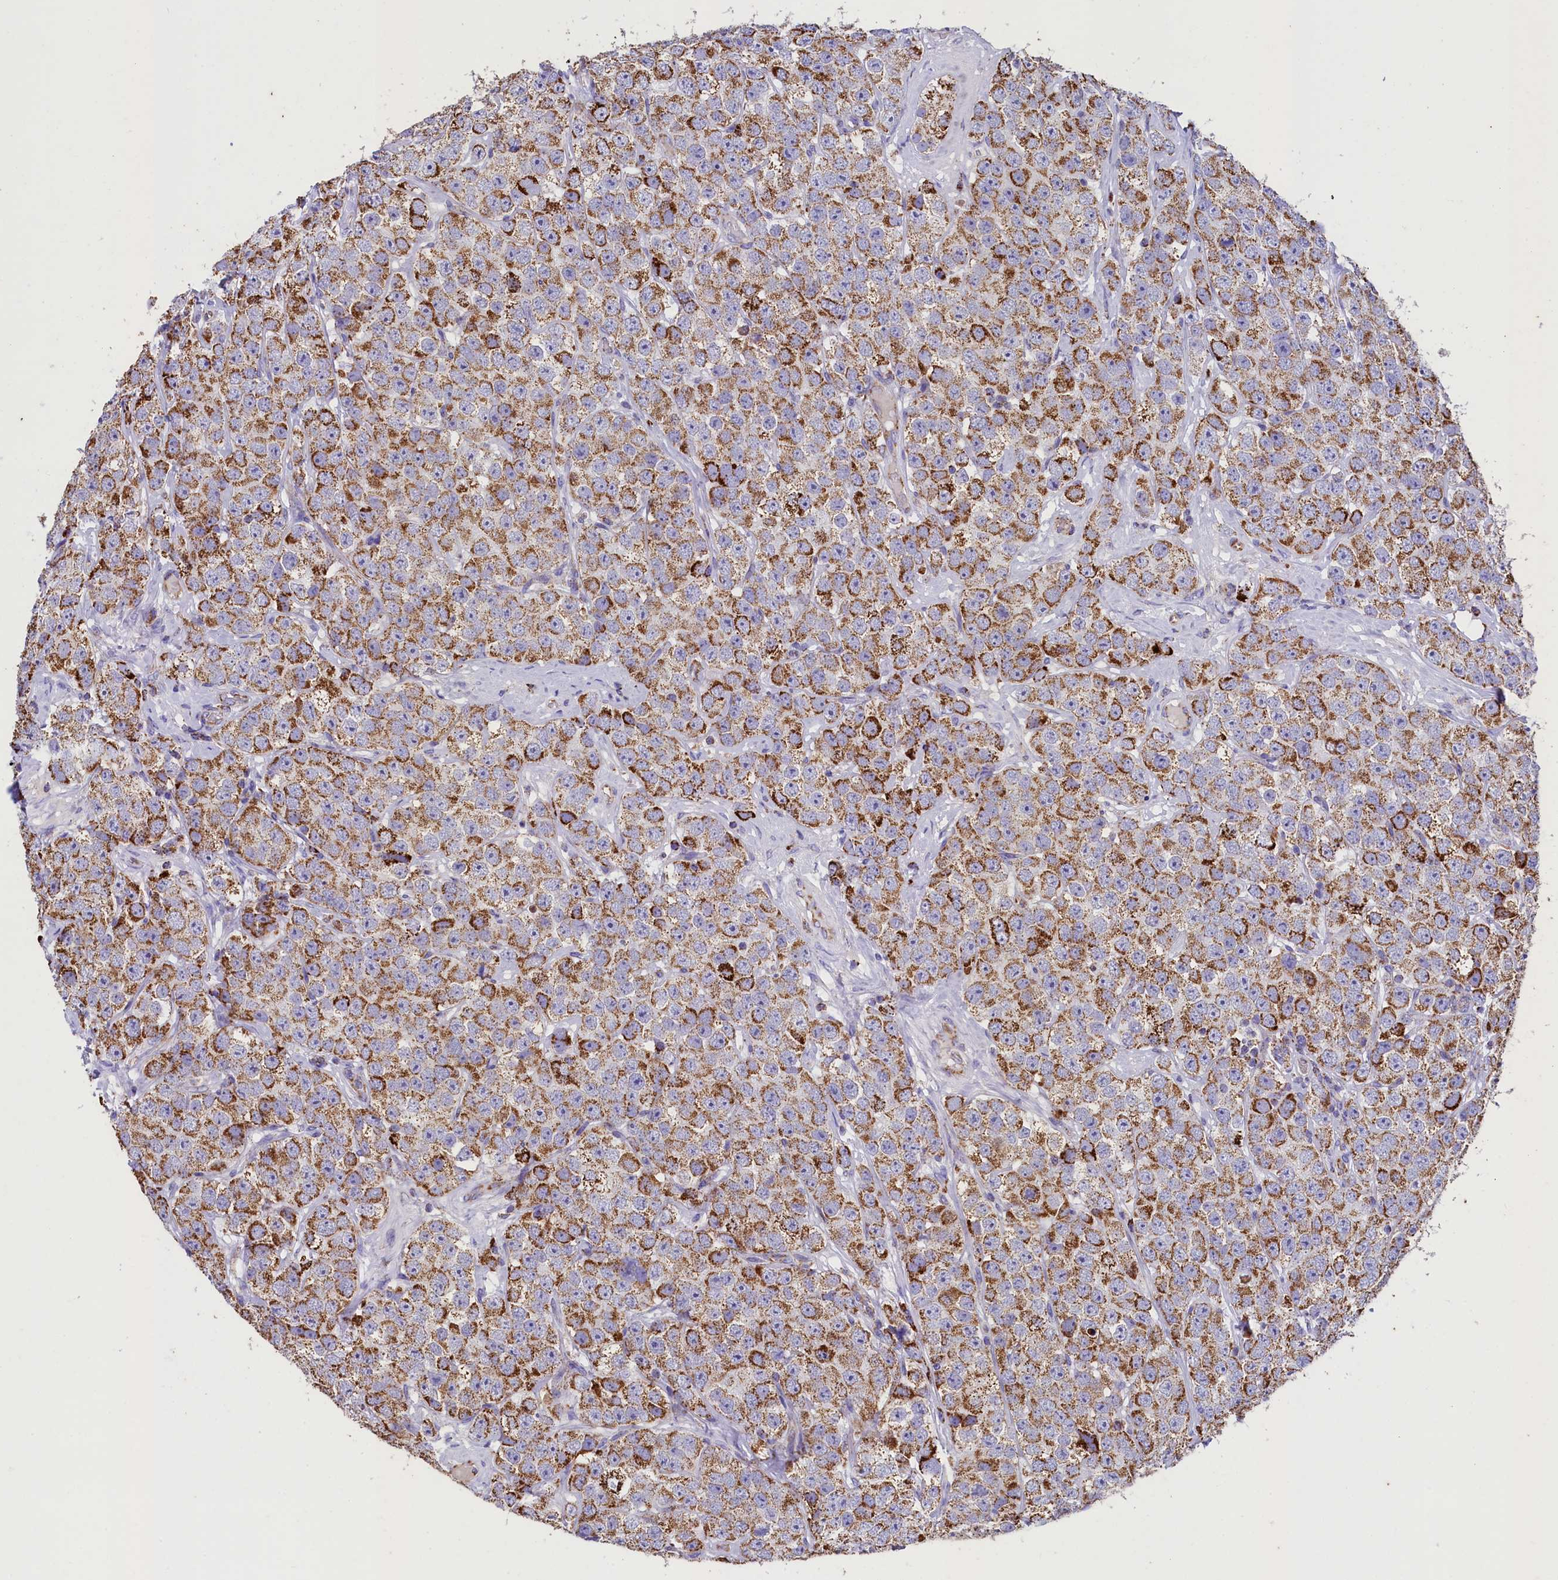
{"staining": {"intensity": "moderate", "quantity": ">75%", "location": "cytoplasmic/membranous"}, "tissue": "testis cancer", "cell_type": "Tumor cells", "image_type": "cancer", "snomed": [{"axis": "morphology", "description": "Seminoma, NOS"}, {"axis": "topography", "description": "Testis"}], "caption": "Seminoma (testis) was stained to show a protein in brown. There is medium levels of moderate cytoplasmic/membranous positivity in approximately >75% of tumor cells.", "gene": "IDH3A", "patient": {"sex": "male", "age": 28}}